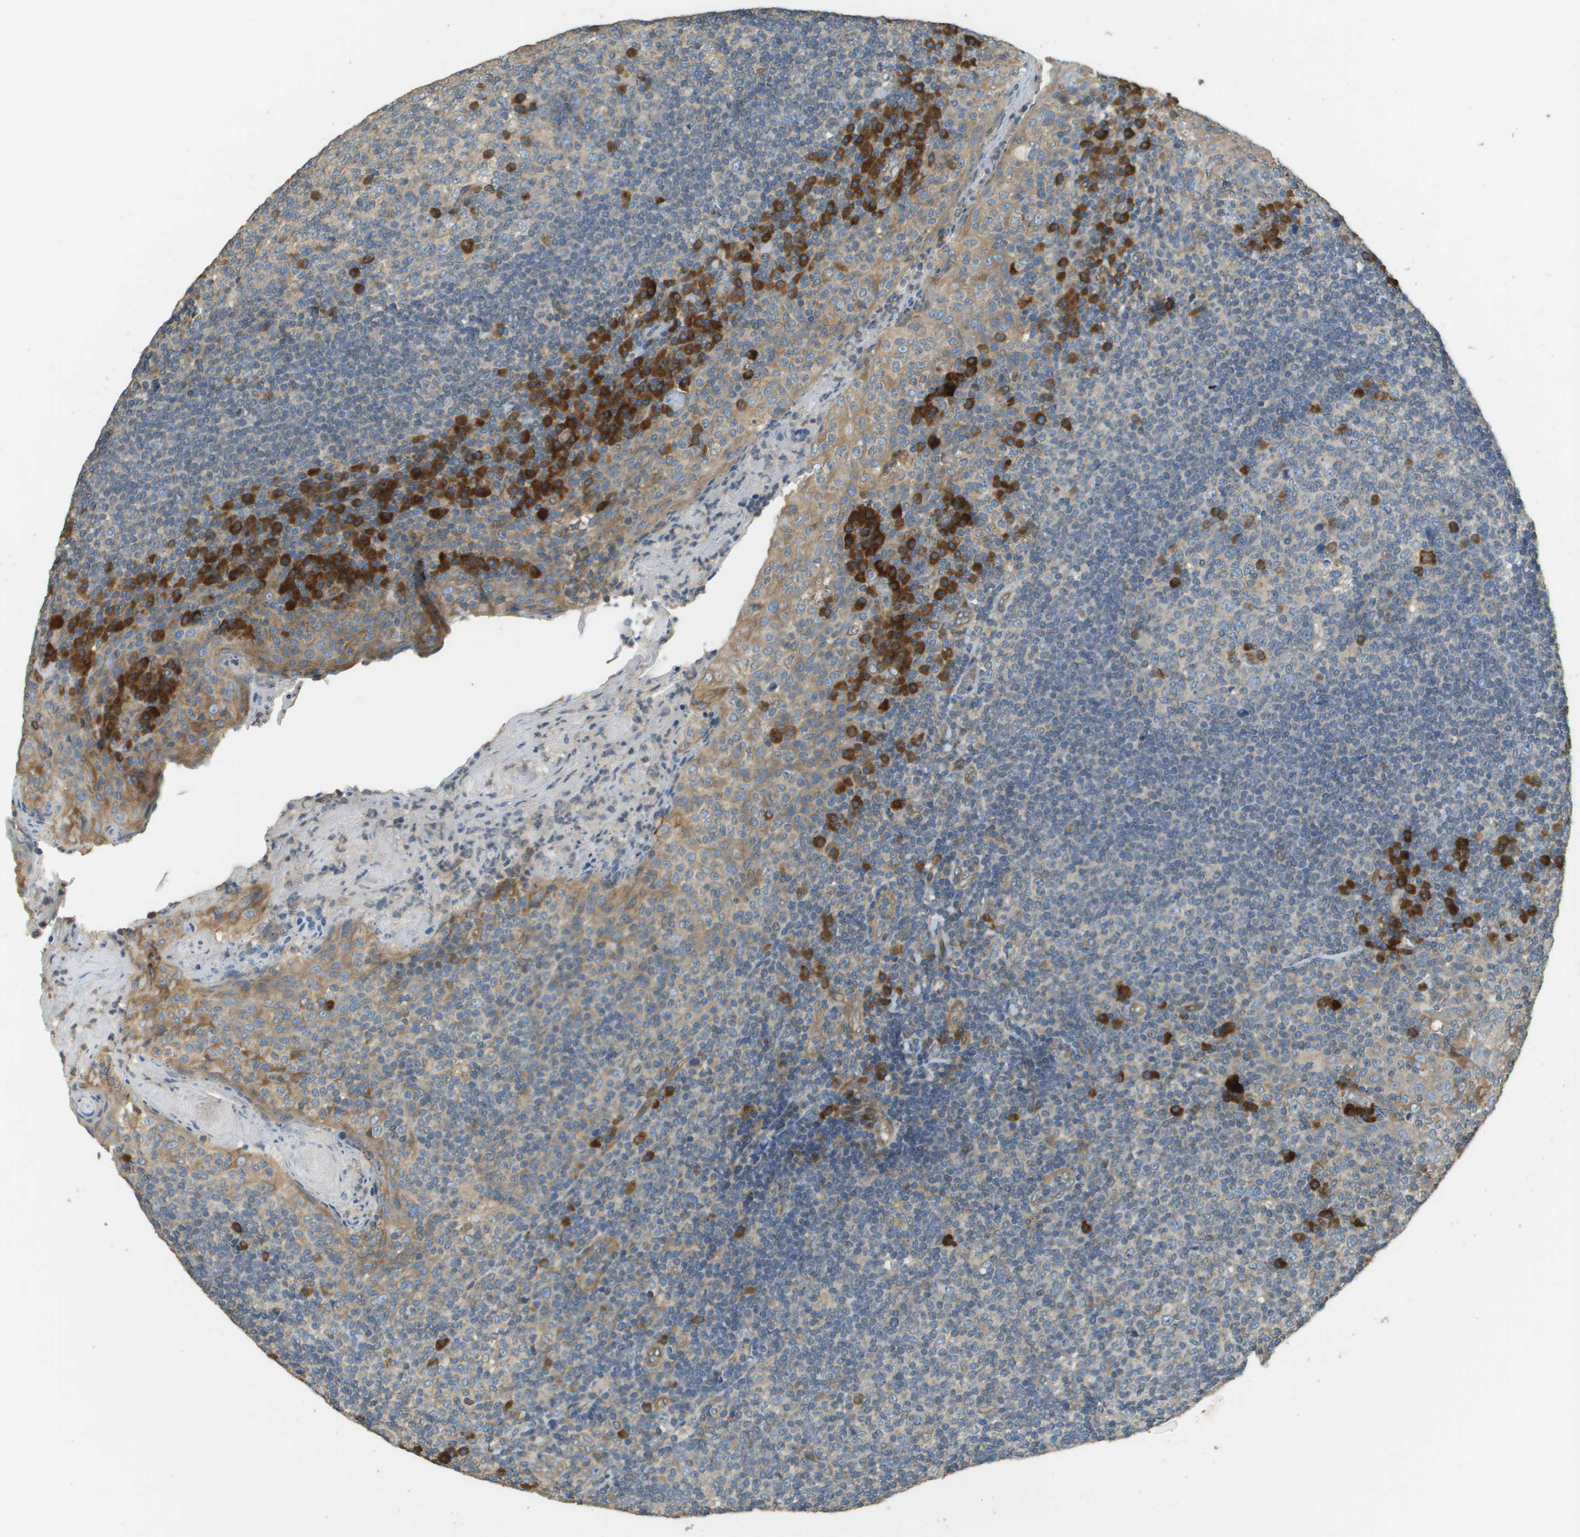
{"staining": {"intensity": "strong", "quantity": "<25%", "location": "cytoplasmic/membranous"}, "tissue": "tonsil", "cell_type": "Germinal center cells", "image_type": "normal", "snomed": [{"axis": "morphology", "description": "Normal tissue, NOS"}, {"axis": "topography", "description": "Tonsil"}], "caption": "Protein expression analysis of benign tonsil exhibits strong cytoplasmic/membranous staining in approximately <25% of germinal center cells.", "gene": "DNAJB11", "patient": {"sex": "male", "age": 17}}